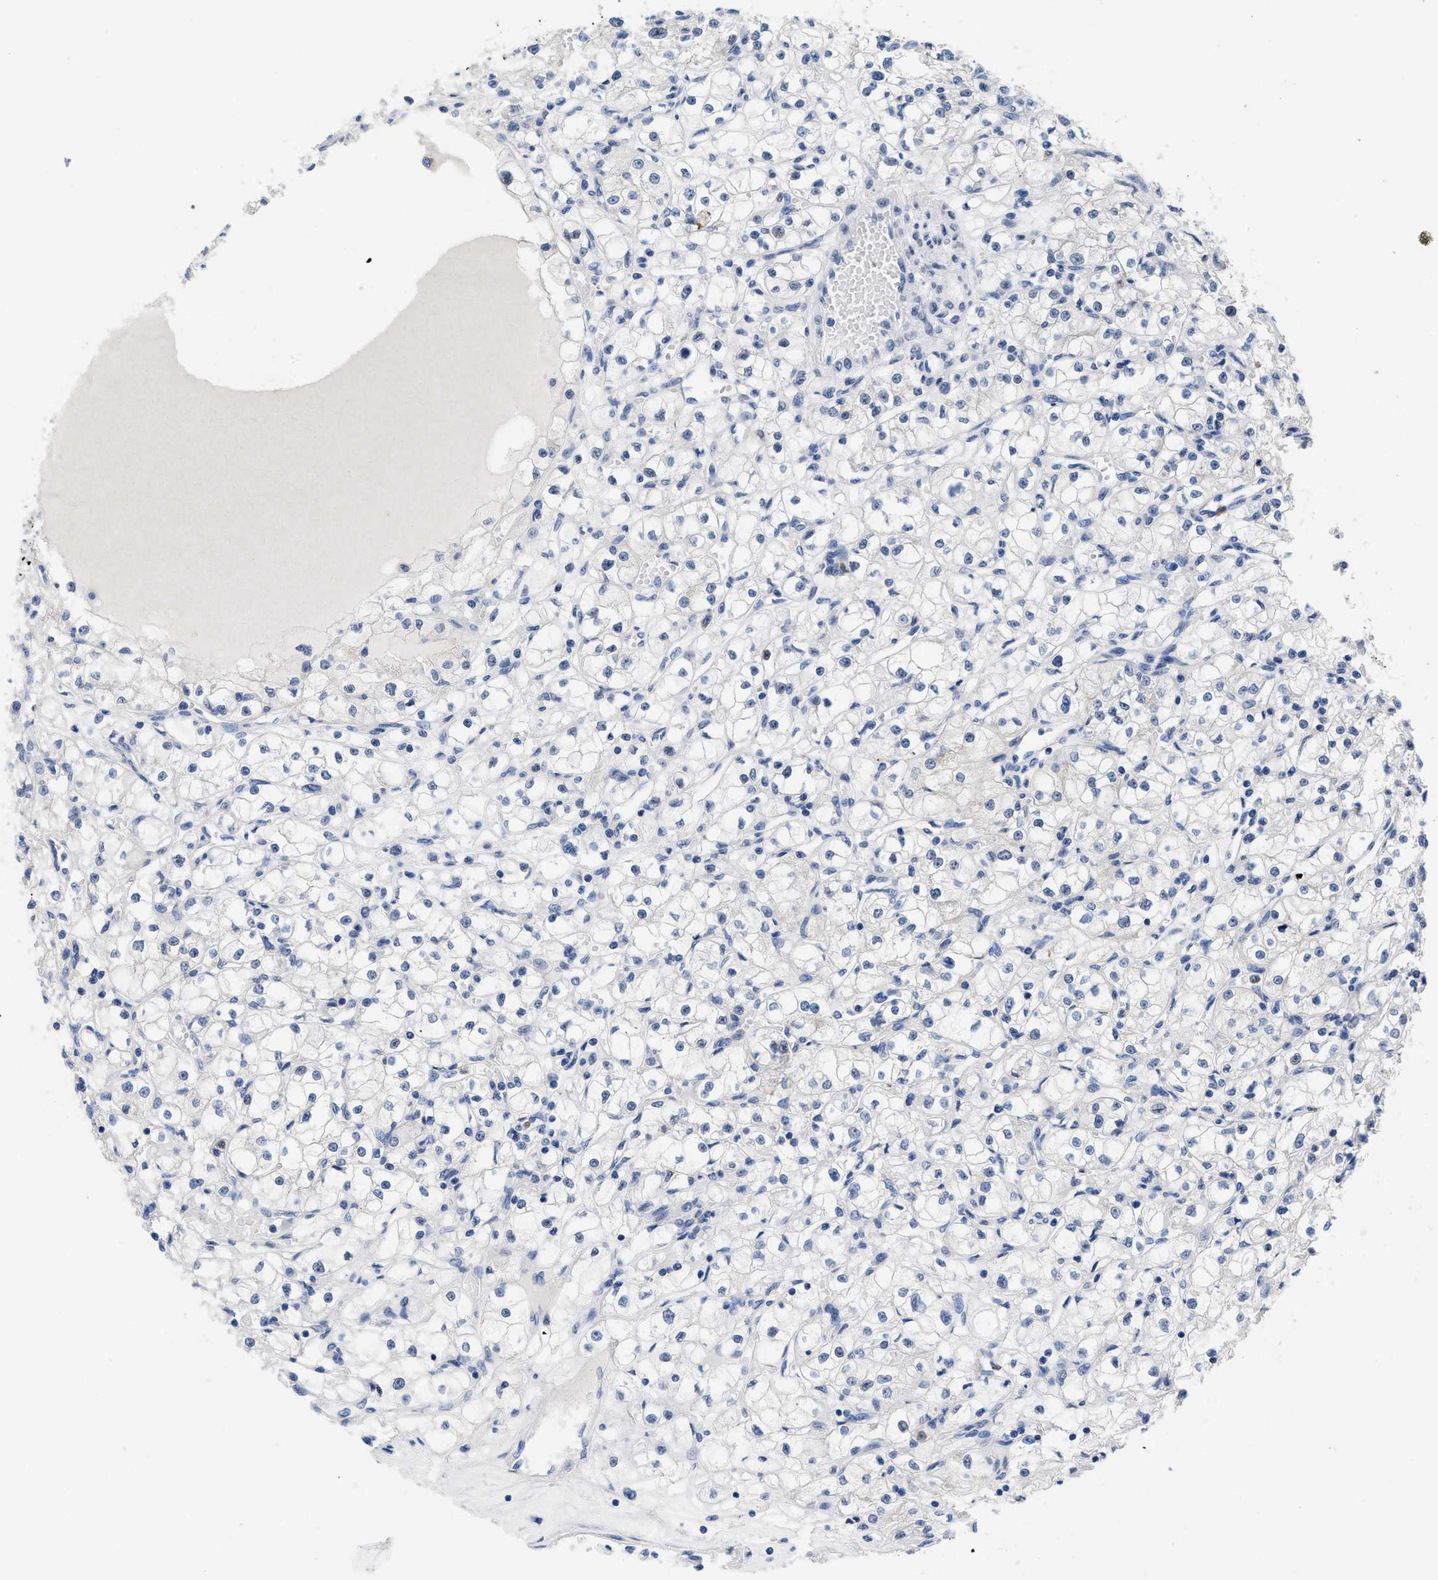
{"staining": {"intensity": "negative", "quantity": "none", "location": "none"}, "tissue": "renal cancer", "cell_type": "Tumor cells", "image_type": "cancer", "snomed": [{"axis": "morphology", "description": "Adenocarcinoma, NOS"}, {"axis": "topography", "description": "Kidney"}], "caption": "Immunohistochemistry (IHC) photomicrograph of neoplastic tissue: human renal cancer stained with DAB demonstrates no significant protein positivity in tumor cells. Nuclei are stained in blue.", "gene": "NFIX", "patient": {"sex": "male", "age": 56}}